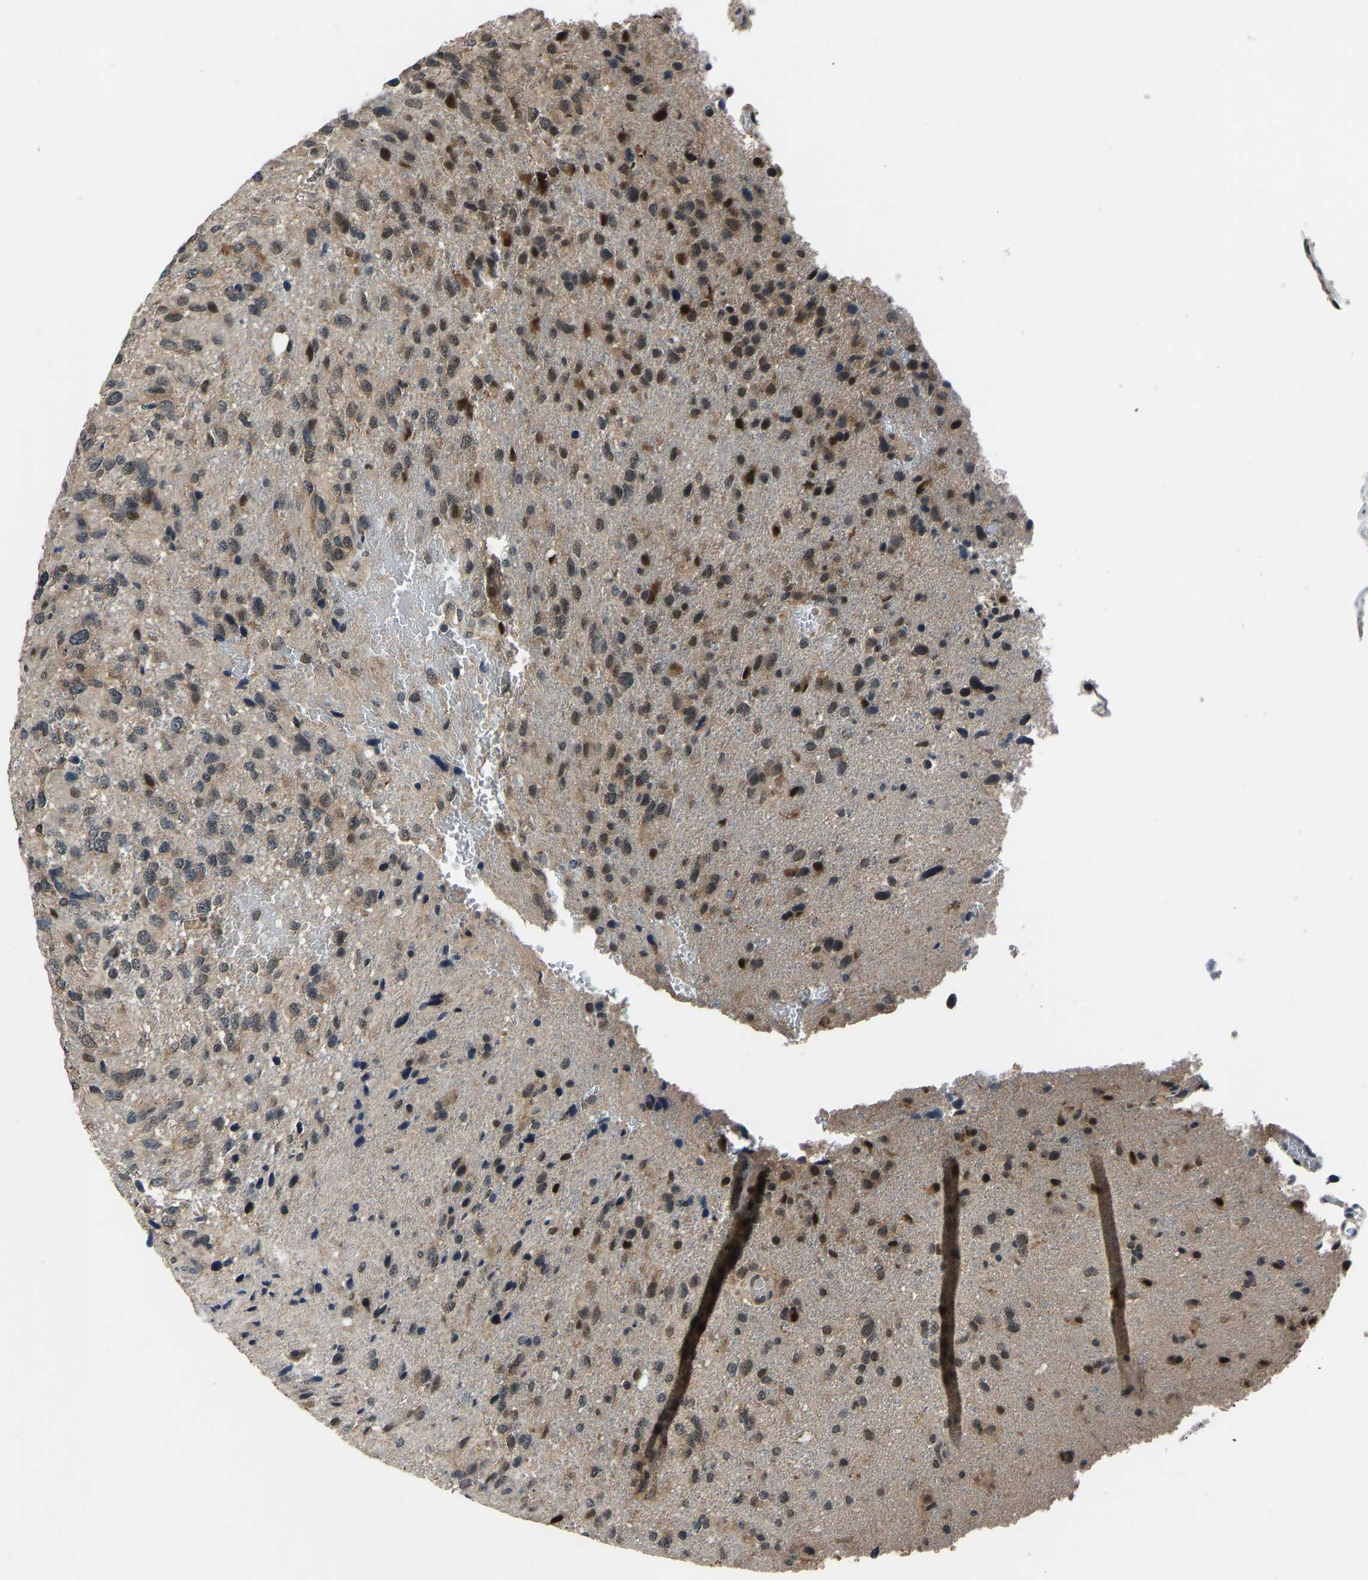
{"staining": {"intensity": "strong", "quantity": "25%-75%", "location": "nuclear"}, "tissue": "glioma", "cell_type": "Tumor cells", "image_type": "cancer", "snomed": [{"axis": "morphology", "description": "Glioma, malignant, High grade"}, {"axis": "topography", "description": "Brain"}], "caption": "Tumor cells exhibit high levels of strong nuclear expression in approximately 25%-75% of cells in high-grade glioma (malignant).", "gene": "RLIM", "patient": {"sex": "female", "age": 58}}